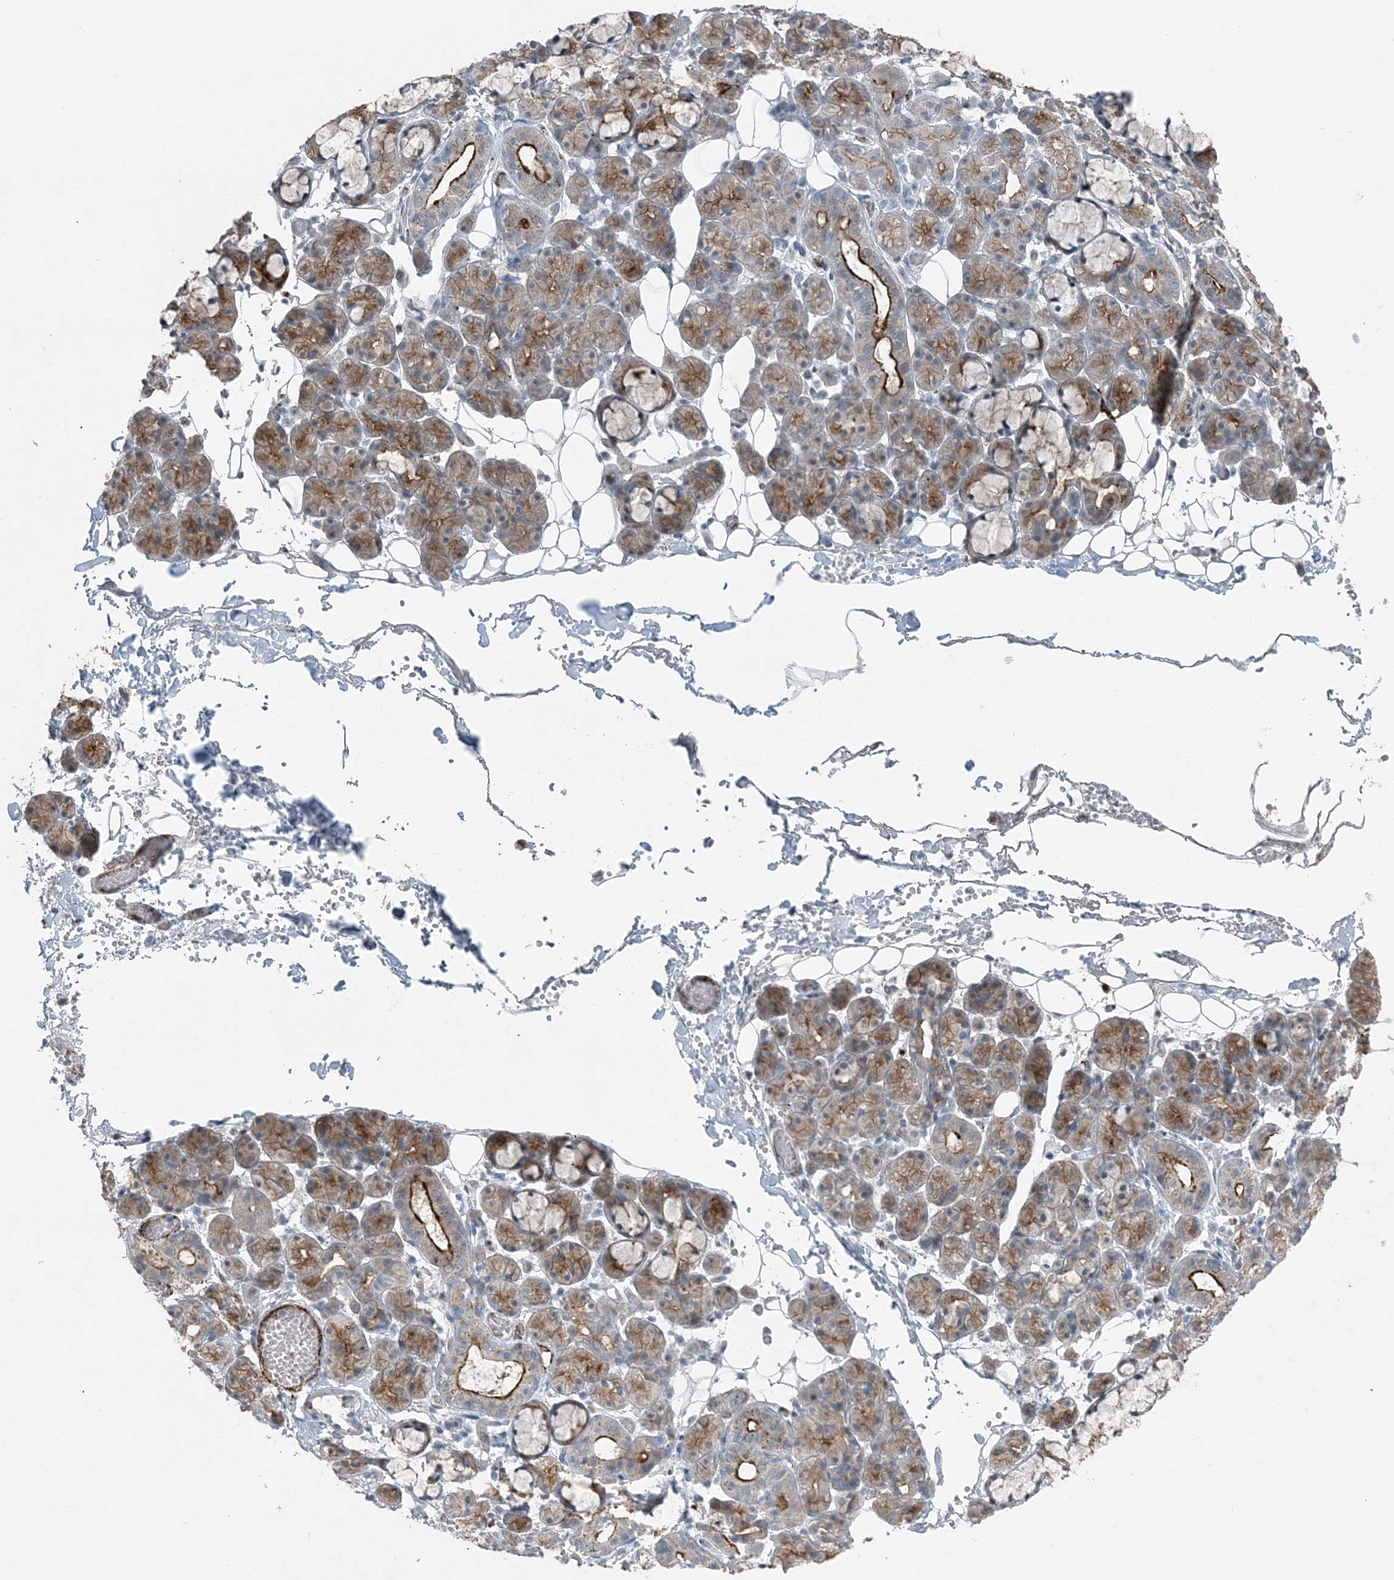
{"staining": {"intensity": "moderate", "quantity": "25%-75%", "location": "cytoplasmic/membranous"}, "tissue": "salivary gland", "cell_type": "Glandular cells", "image_type": "normal", "snomed": [{"axis": "morphology", "description": "Normal tissue, NOS"}, {"axis": "topography", "description": "Salivary gland"}], "caption": "This image displays IHC staining of normal human salivary gland, with medium moderate cytoplasmic/membranous staining in approximately 25%-75% of glandular cells.", "gene": "ELOVL7", "patient": {"sex": "male", "age": 63}}